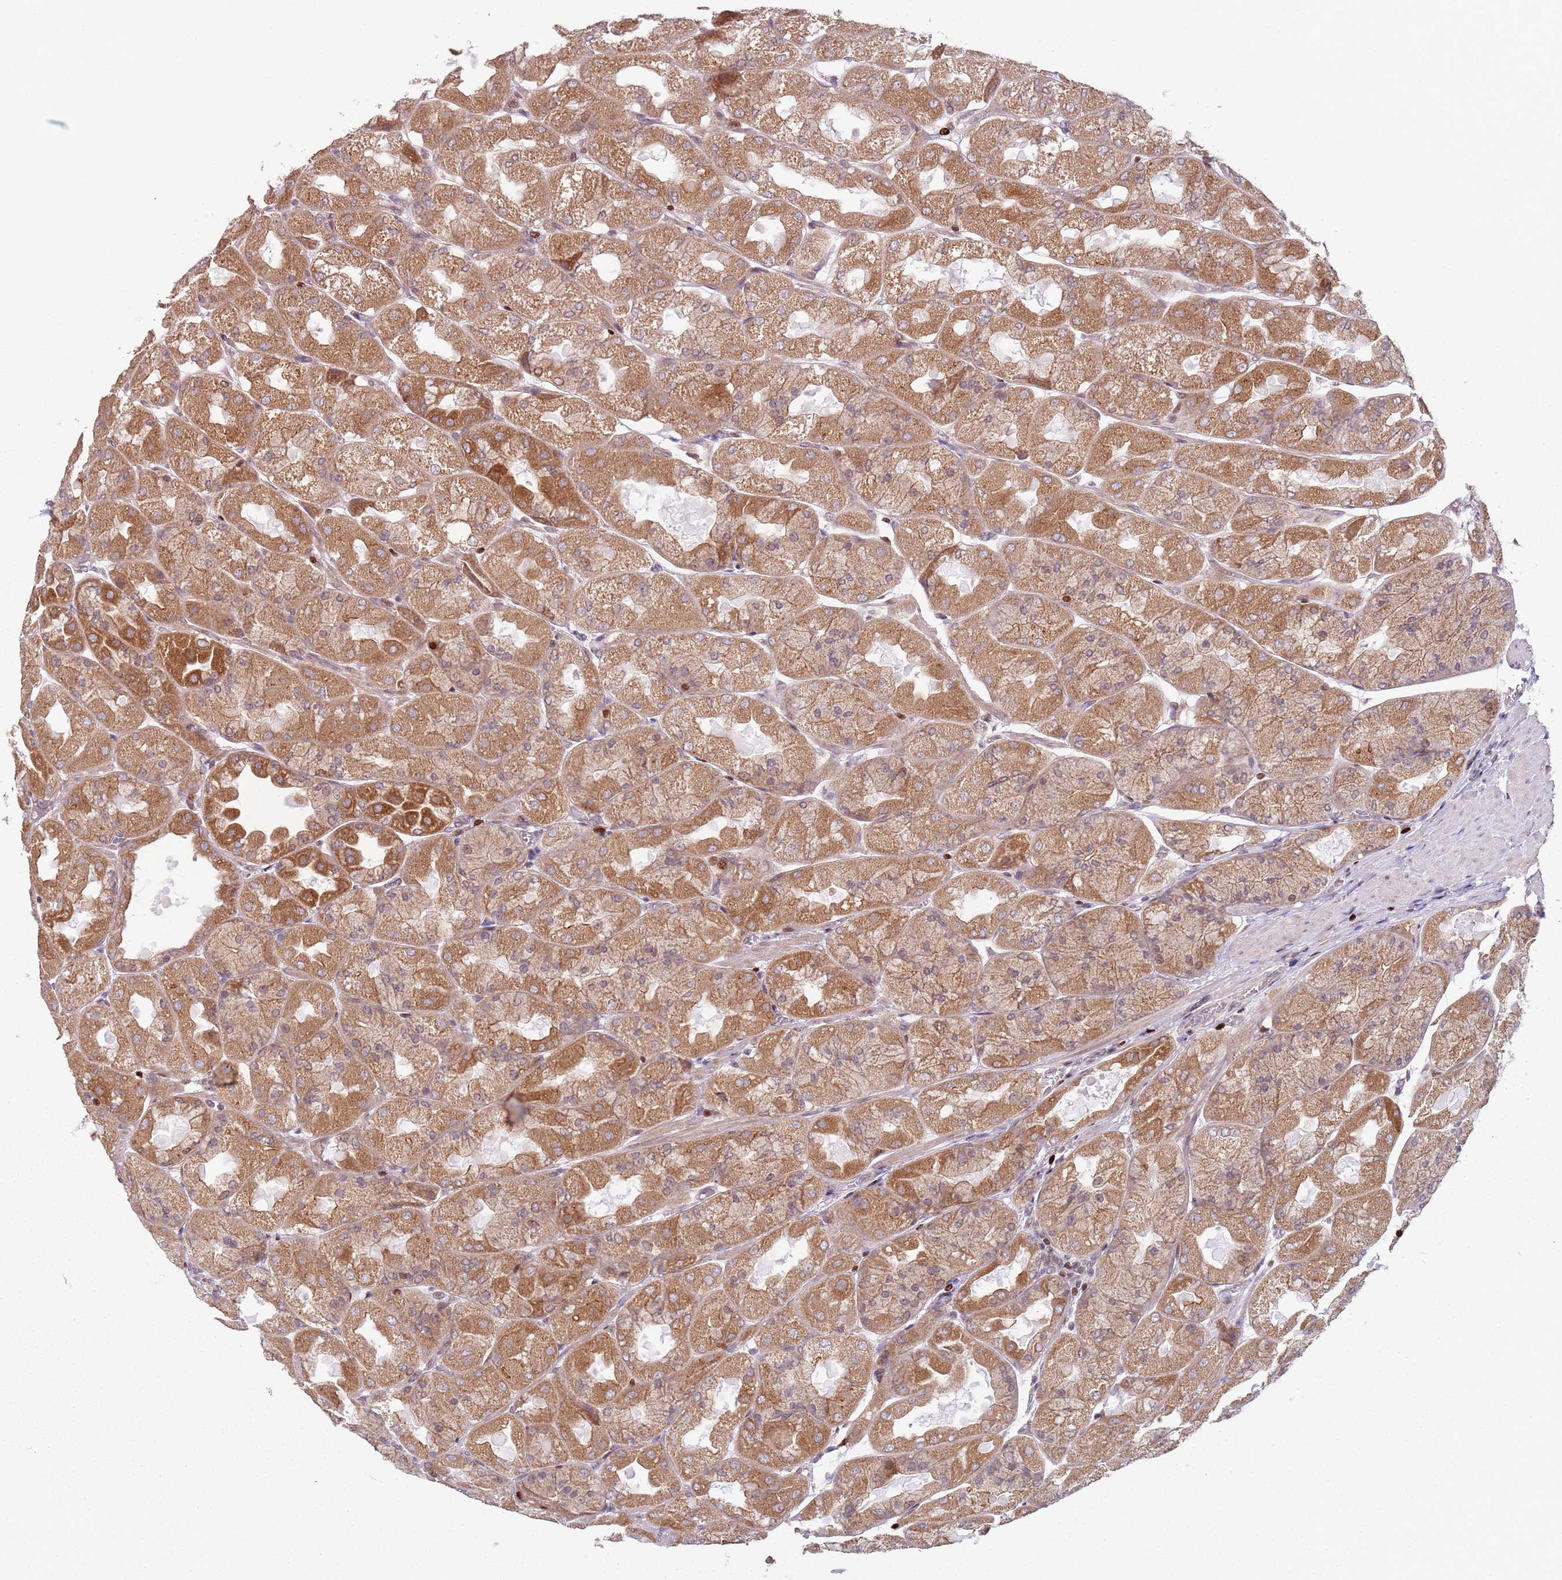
{"staining": {"intensity": "strong", "quantity": ">75%", "location": "cytoplasmic/membranous,nuclear"}, "tissue": "stomach", "cell_type": "Glandular cells", "image_type": "normal", "snomed": [{"axis": "morphology", "description": "Normal tissue, NOS"}, {"axis": "topography", "description": "Stomach"}], "caption": "Immunohistochemistry (IHC) of normal human stomach exhibits high levels of strong cytoplasmic/membranous,nuclear staining in about >75% of glandular cells.", "gene": "HNRNPLL", "patient": {"sex": "female", "age": 61}}